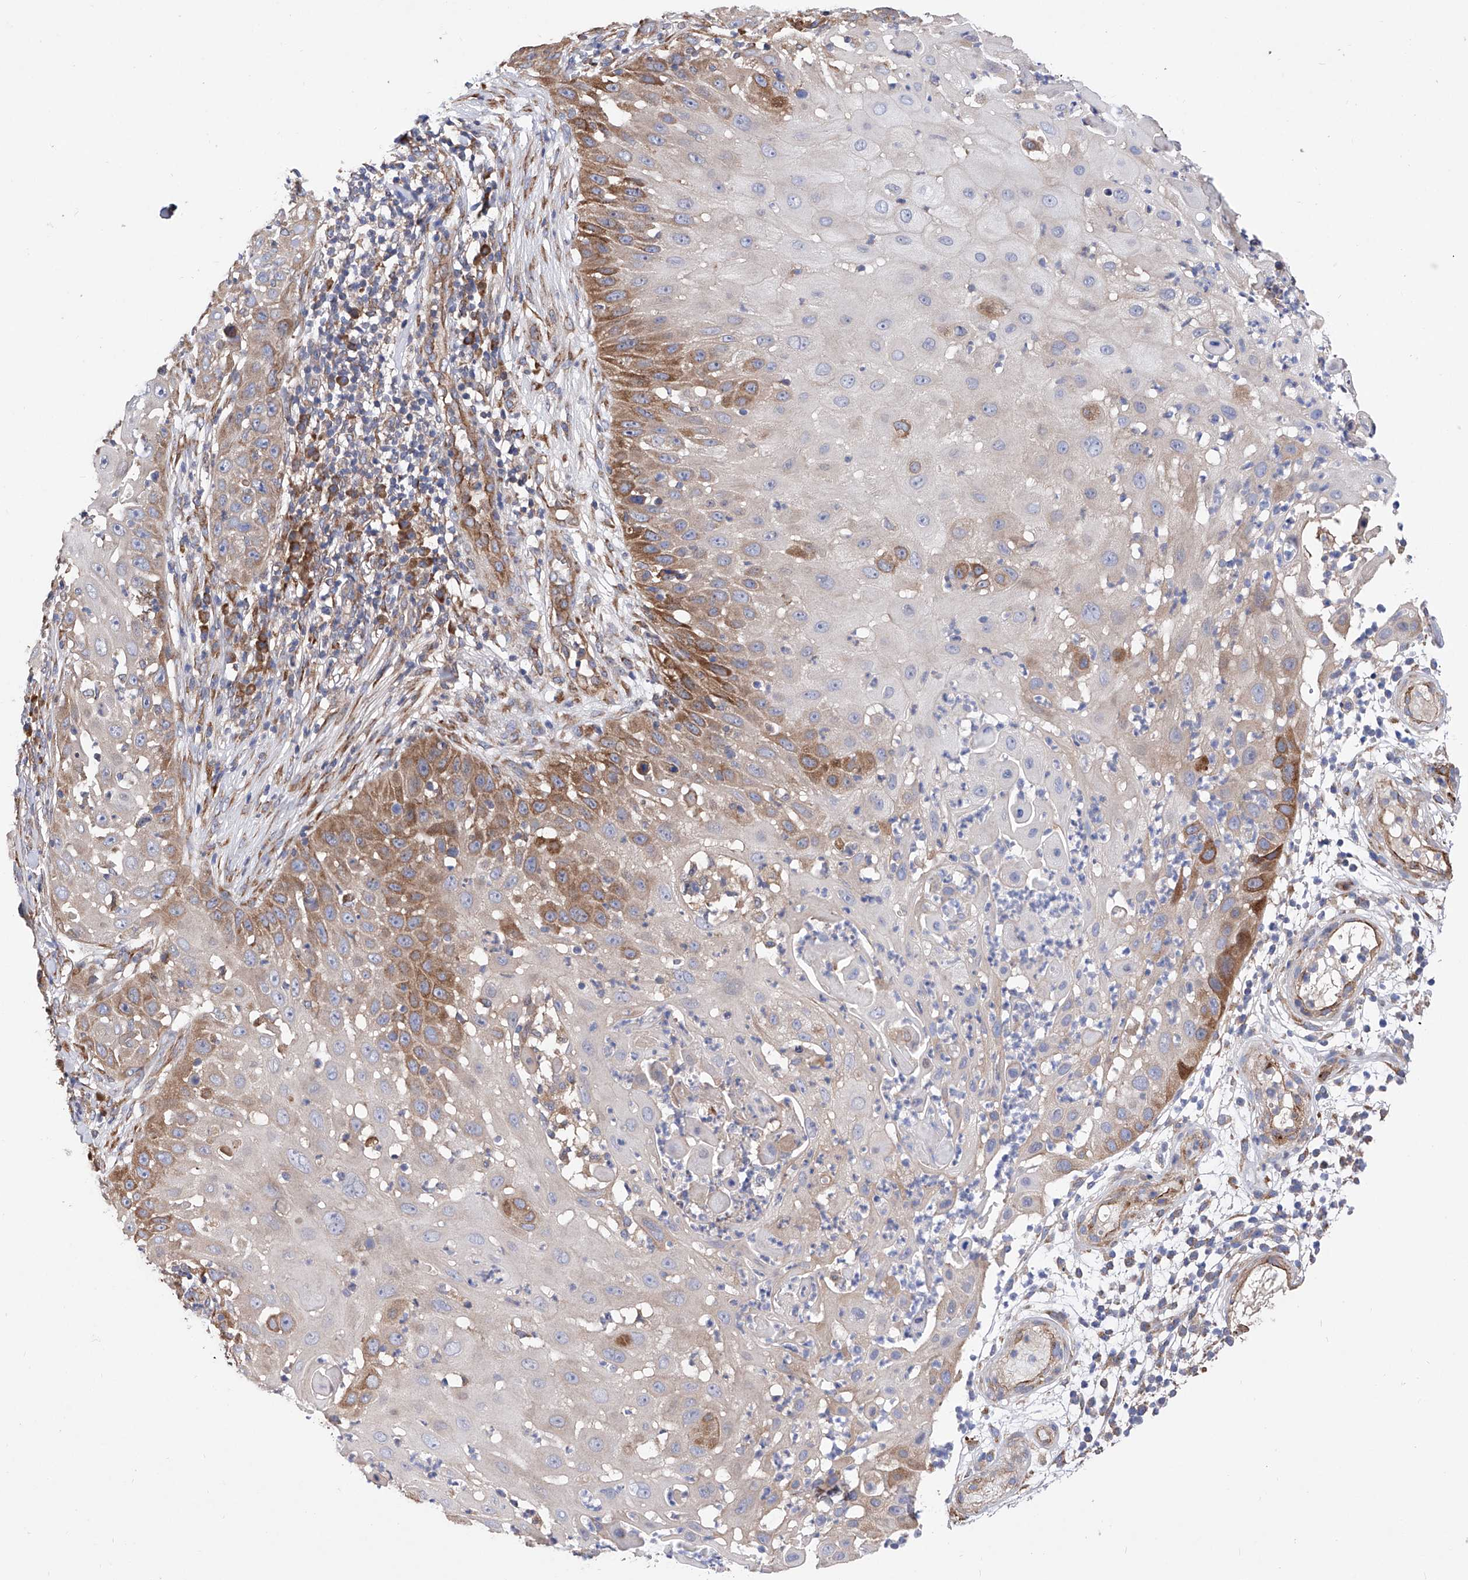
{"staining": {"intensity": "moderate", "quantity": "25%-75%", "location": "cytoplasmic/membranous"}, "tissue": "skin cancer", "cell_type": "Tumor cells", "image_type": "cancer", "snomed": [{"axis": "morphology", "description": "Squamous cell carcinoma, NOS"}, {"axis": "topography", "description": "Skin"}], "caption": "IHC histopathology image of skin cancer stained for a protein (brown), which displays medium levels of moderate cytoplasmic/membranous expression in about 25%-75% of tumor cells.", "gene": "INPP5B", "patient": {"sex": "female", "age": 44}}